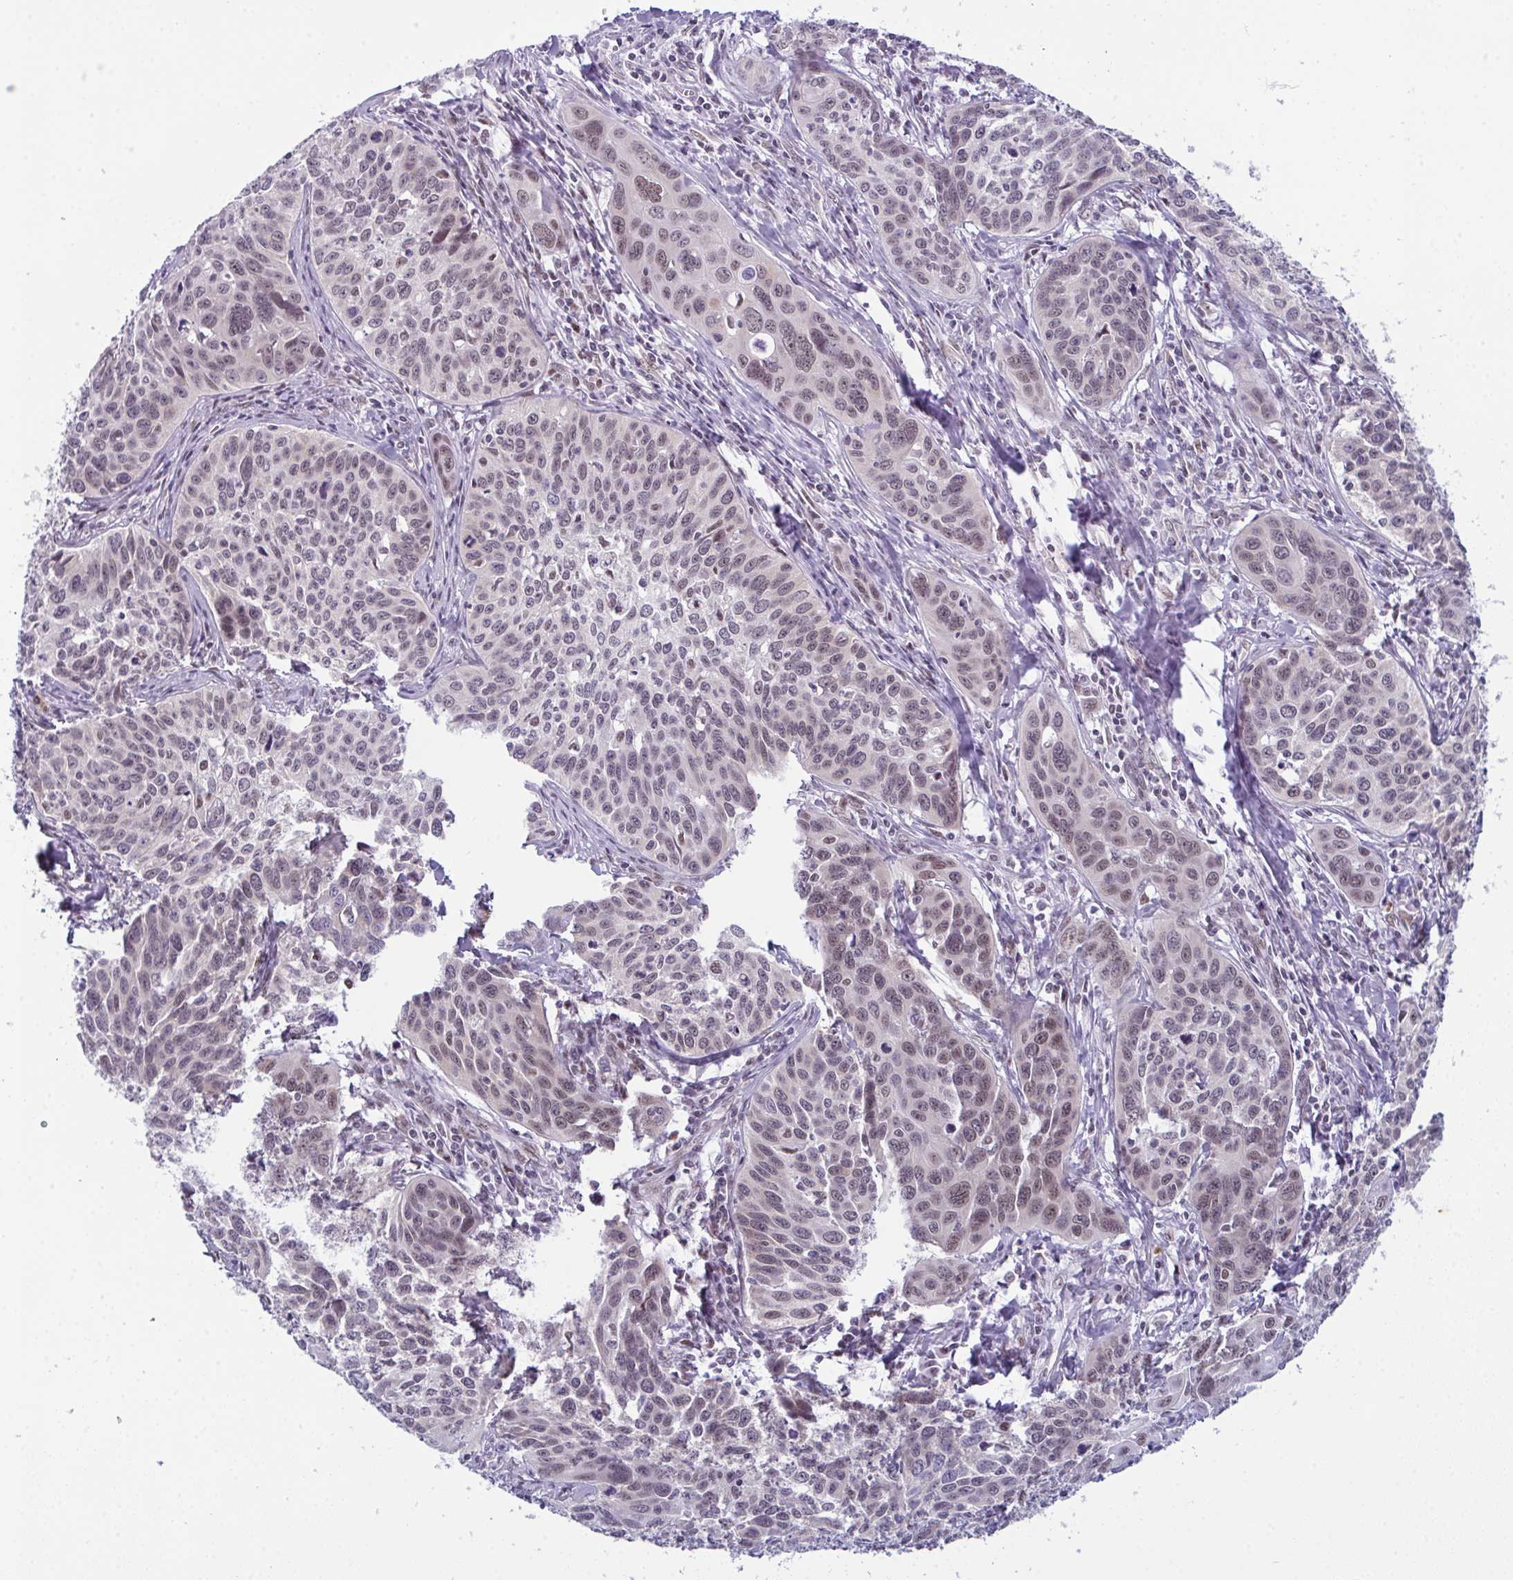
{"staining": {"intensity": "weak", "quantity": "<25%", "location": "nuclear"}, "tissue": "cervical cancer", "cell_type": "Tumor cells", "image_type": "cancer", "snomed": [{"axis": "morphology", "description": "Squamous cell carcinoma, NOS"}, {"axis": "topography", "description": "Cervix"}], "caption": "Immunohistochemistry (IHC) photomicrograph of neoplastic tissue: cervical cancer (squamous cell carcinoma) stained with DAB exhibits no significant protein staining in tumor cells. The staining is performed using DAB (3,3'-diaminobenzidine) brown chromogen with nuclei counter-stained in using hematoxylin.", "gene": "RBM7", "patient": {"sex": "female", "age": 31}}